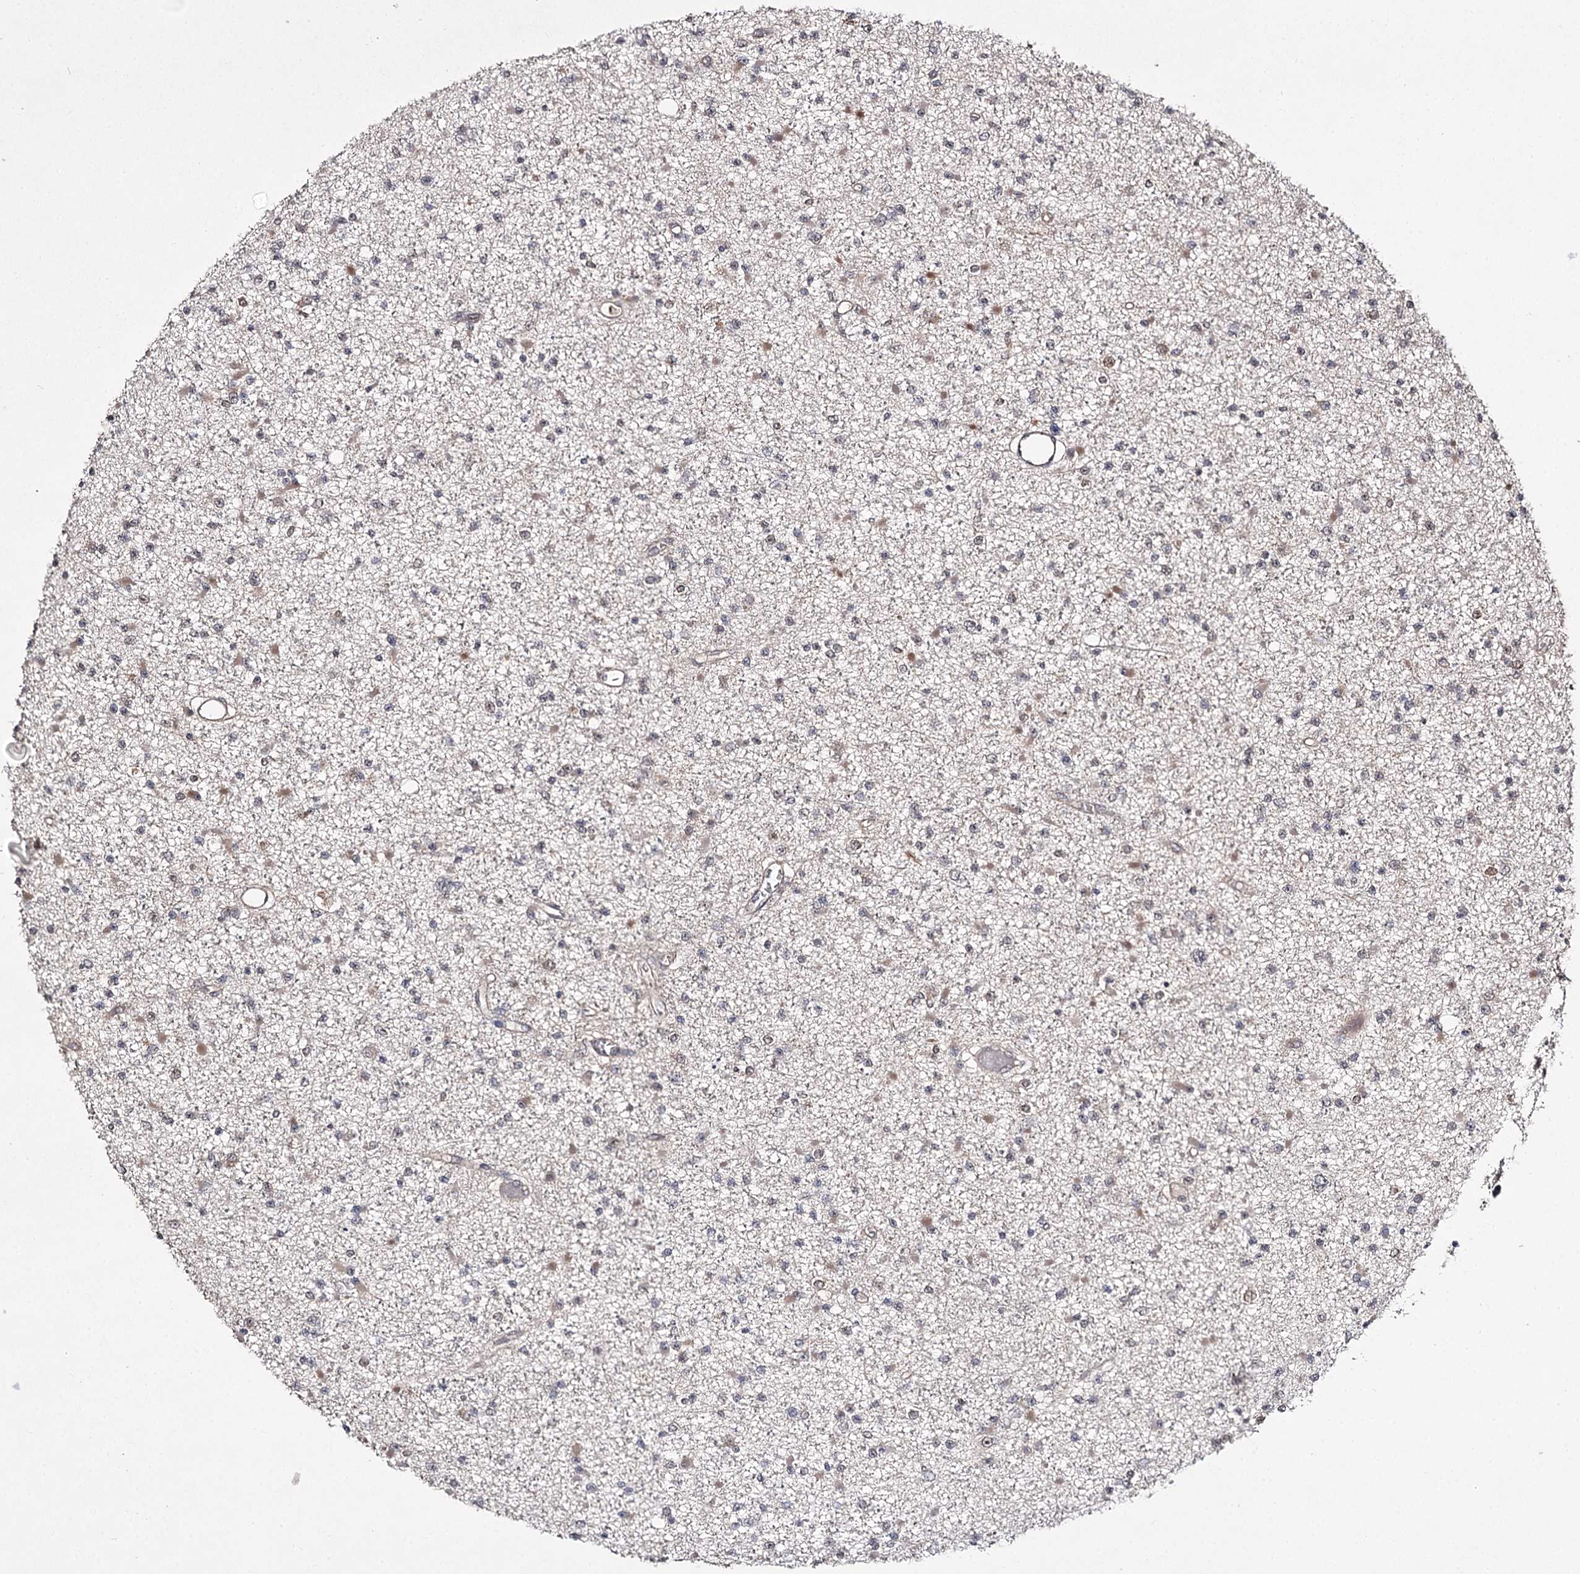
{"staining": {"intensity": "weak", "quantity": "<25%", "location": "nuclear"}, "tissue": "glioma", "cell_type": "Tumor cells", "image_type": "cancer", "snomed": [{"axis": "morphology", "description": "Glioma, malignant, Low grade"}, {"axis": "topography", "description": "Brain"}], "caption": "This is a micrograph of IHC staining of glioma, which shows no expression in tumor cells.", "gene": "CCDC59", "patient": {"sex": "female", "age": 22}}